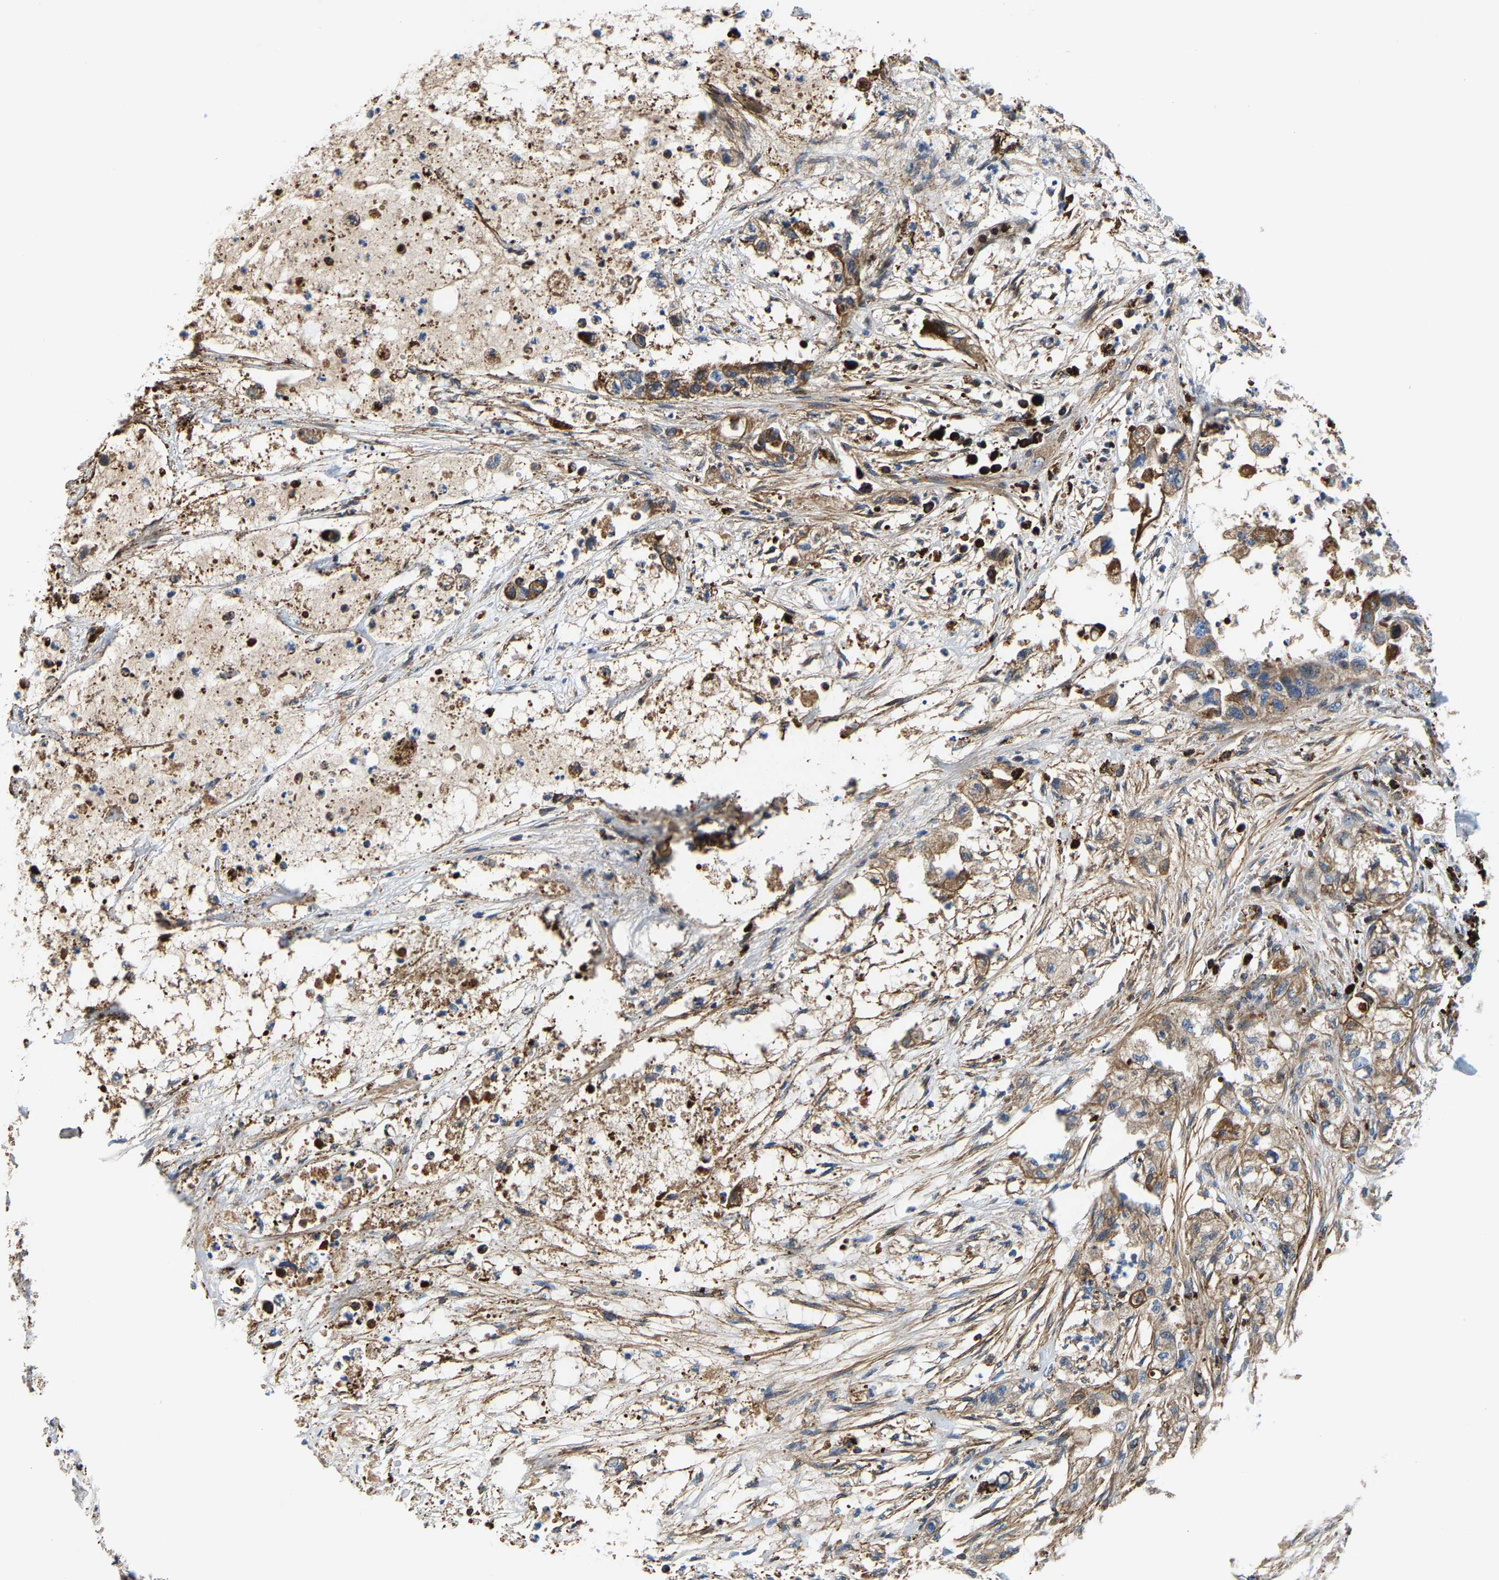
{"staining": {"intensity": "moderate", "quantity": ">75%", "location": "cytoplasmic/membranous"}, "tissue": "pancreatic cancer", "cell_type": "Tumor cells", "image_type": "cancer", "snomed": [{"axis": "morphology", "description": "Adenocarcinoma, NOS"}, {"axis": "topography", "description": "Pancreas"}], "caption": "Pancreatic cancer (adenocarcinoma) stained with a brown dye shows moderate cytoplasmic/membranous positive staining in approximately >75% of tumor cells.", "gene": "DPP7", "patient": {"sex": "female", "age": 78}}